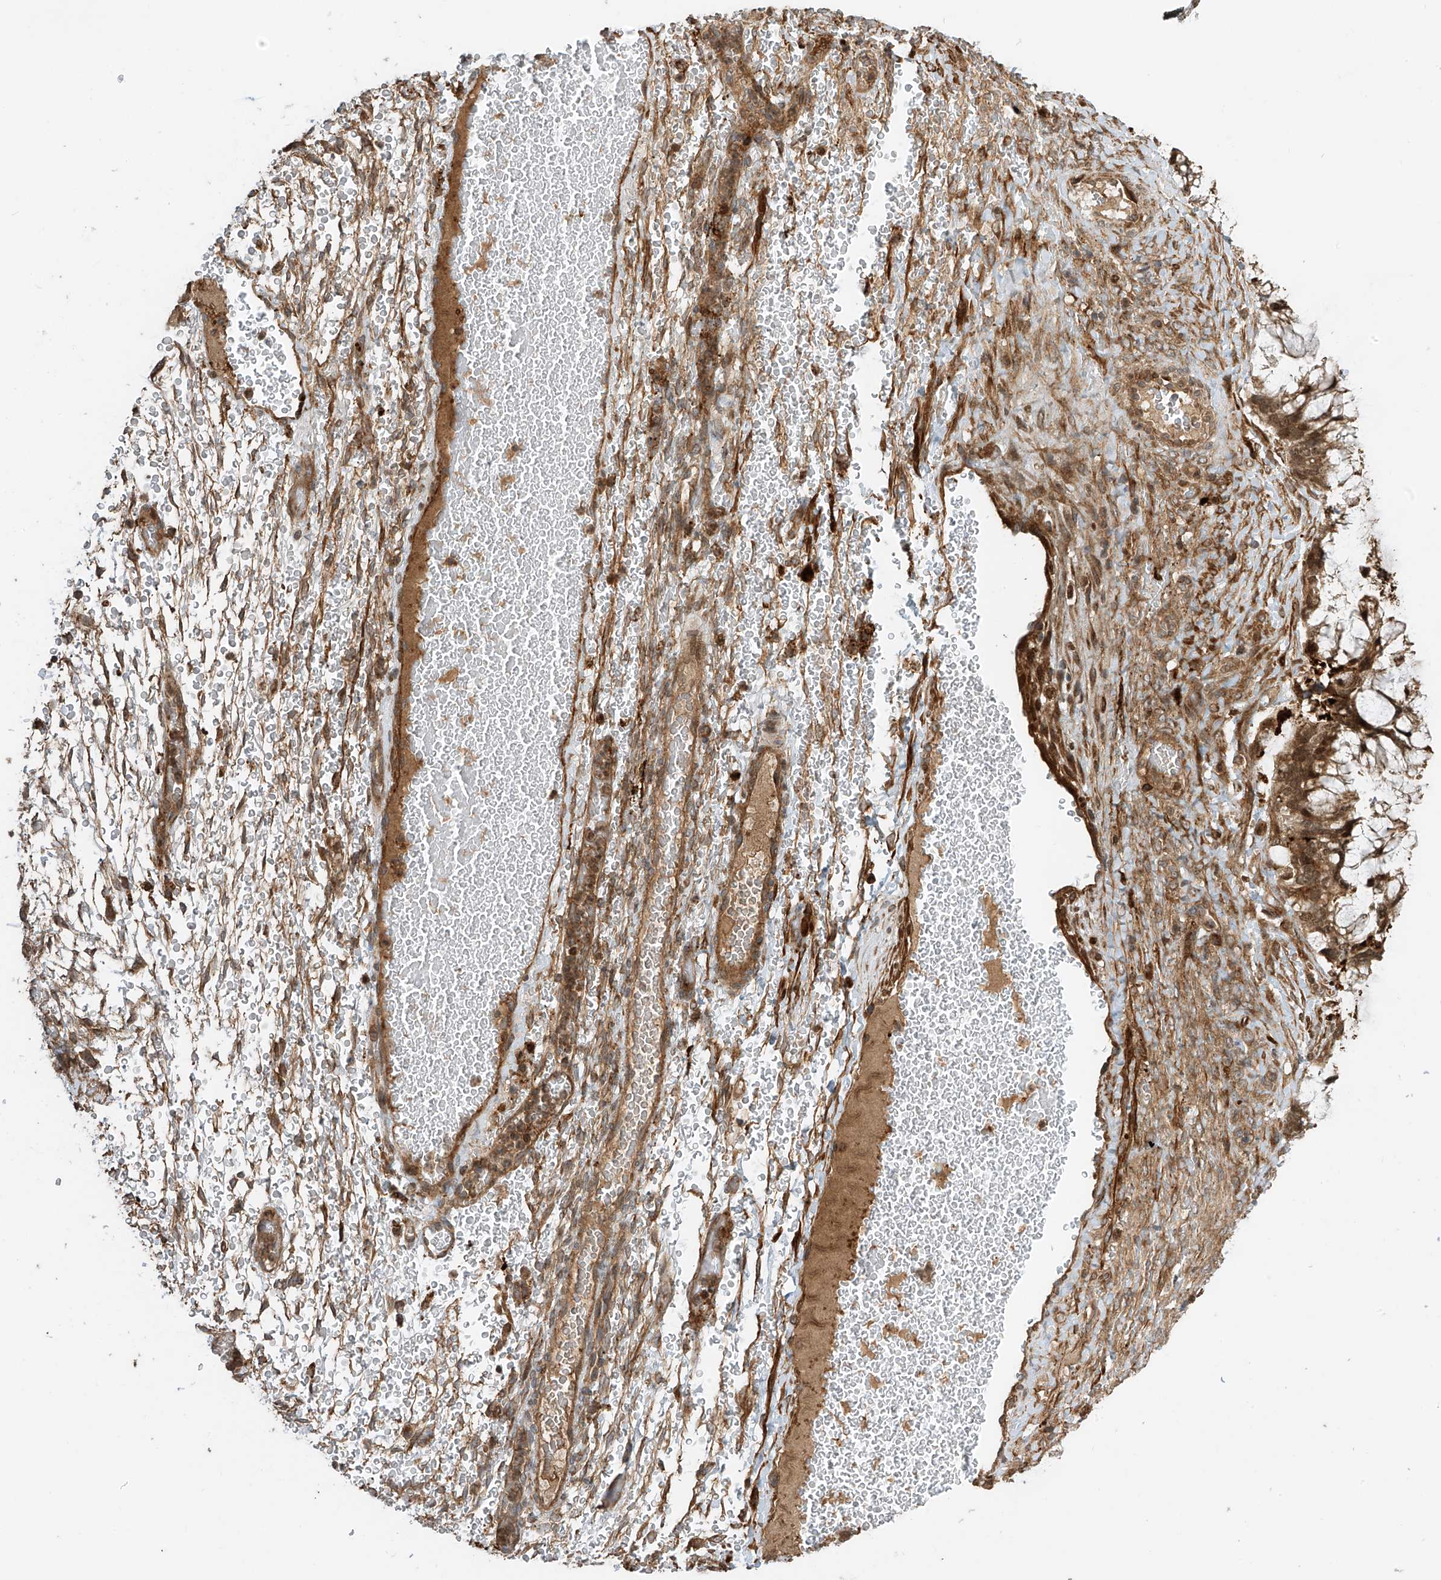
{"staining": {"intensity": "moderate", "quantity": ">75%", "location": "cytoplasmic/membranous,nuclear"}, "tissue": "ovarian cancer", "cell_type": "Tumor cells", "image_type": "cancer", "snomed": [{"axis": "morphology", "description": "Cystadenocarcinoma, mucinous, NOS"}, {"axis": "topography", "description": "Ovary"}], "caption": "Ovarian cancer was stained to show a protein in brown. There is medium levels of moderate cytoplasmic/membranous and nuclear staining in about >75% of tumor cells.", "gene": "ATAD2B", "patient": {"sex": "female", "age": 37}}